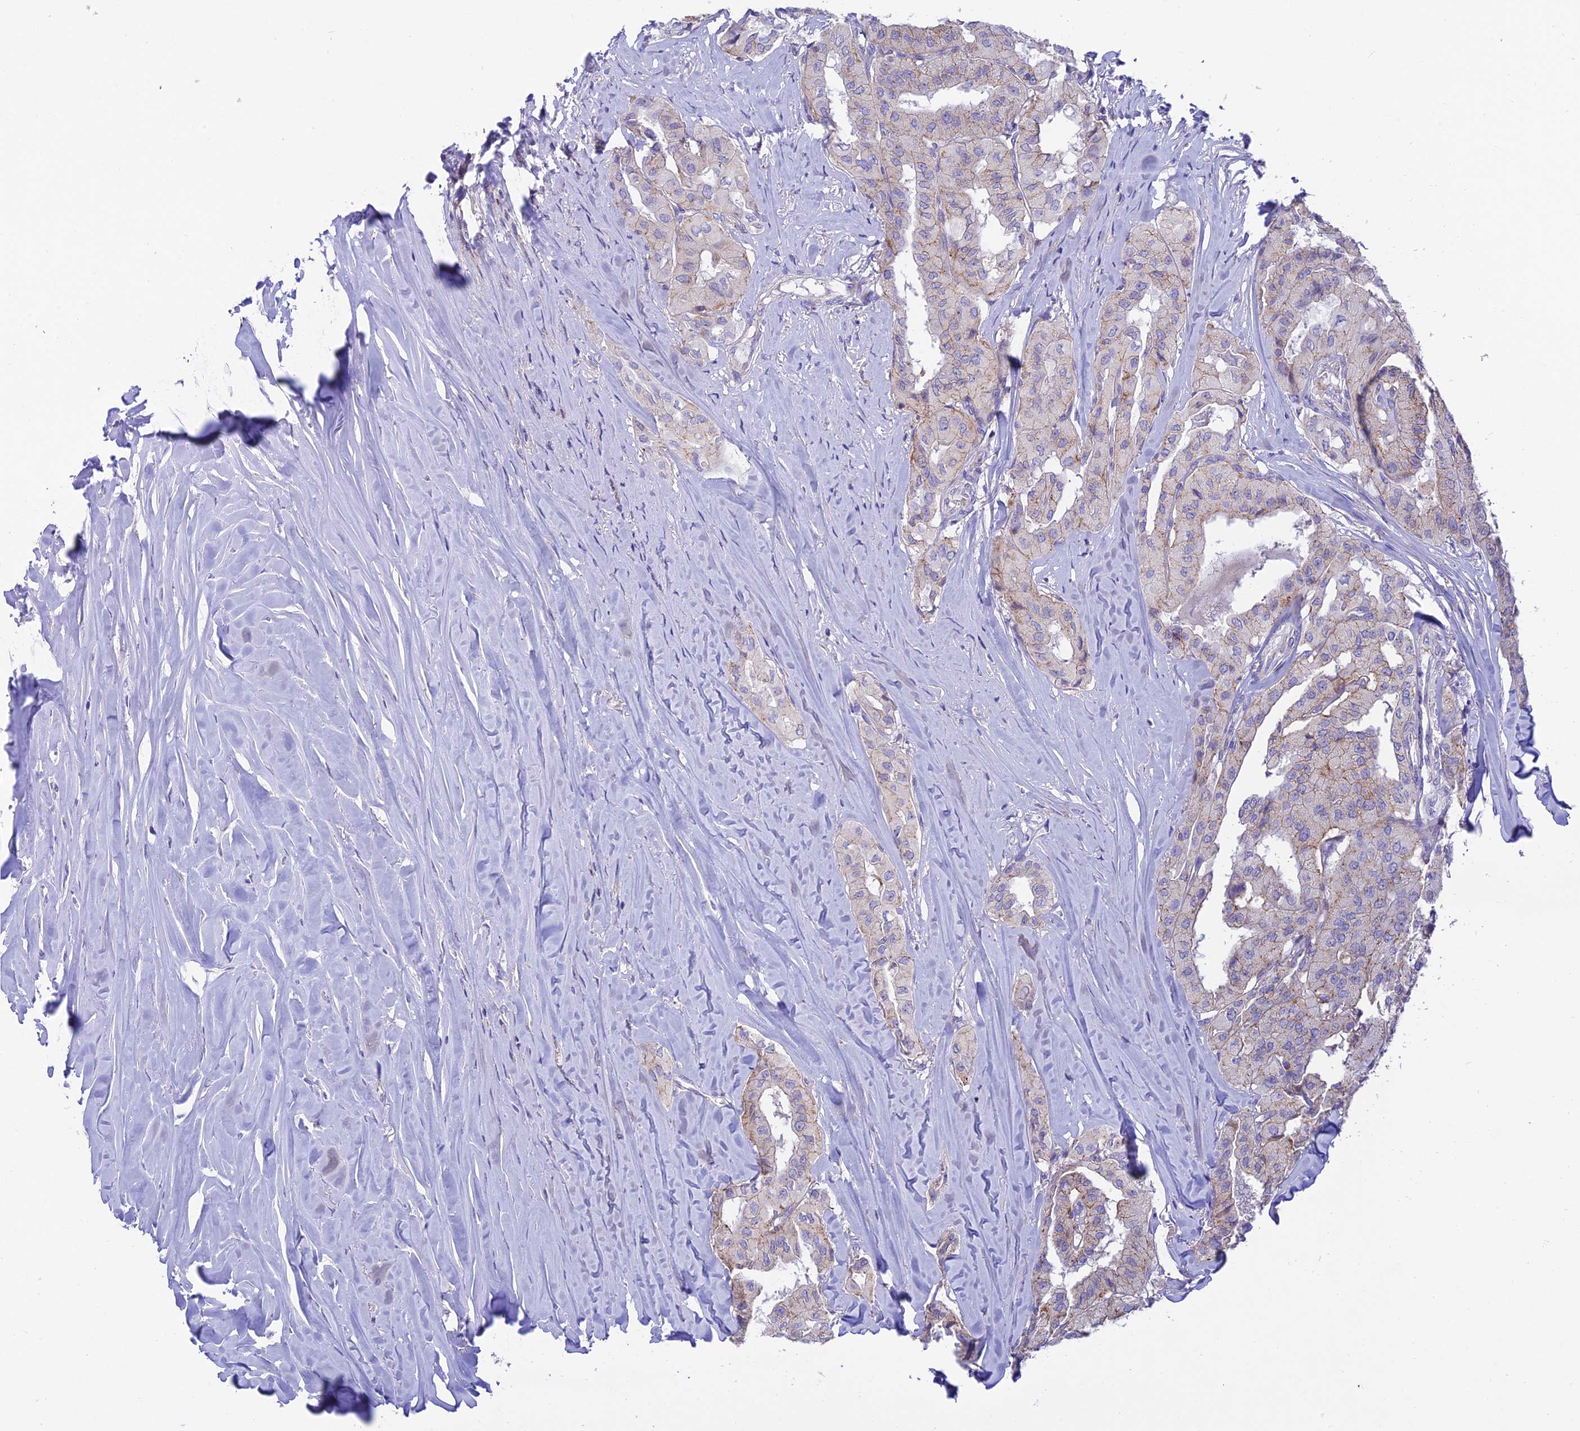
{"staining": {"intensity": "weak", "quantity": "<25%", "location": "cytoplasmic/membranous"}, "tissue": "thyroid cancer", "cell_type": "Tumor cells", "image_type": "cancer", "snomed": [{"axis": "morphology", "description": "Papillary adenocarcinoma, NOS"}, {"axis": "topography", "description": "Thyroid gland"}], "caption": "Thyroid cancer (papillary adenocarcinoma) was stained to show a protein in brown. There is no significant staining in tumor cells. The staining is performed using DAB (3,3'-diaminobenzidine) brown chromogen with nuclei counter-stained in using hematoxylin.", "gene": "CCDC157", "patient": {"sex": "female", "age": 59}}